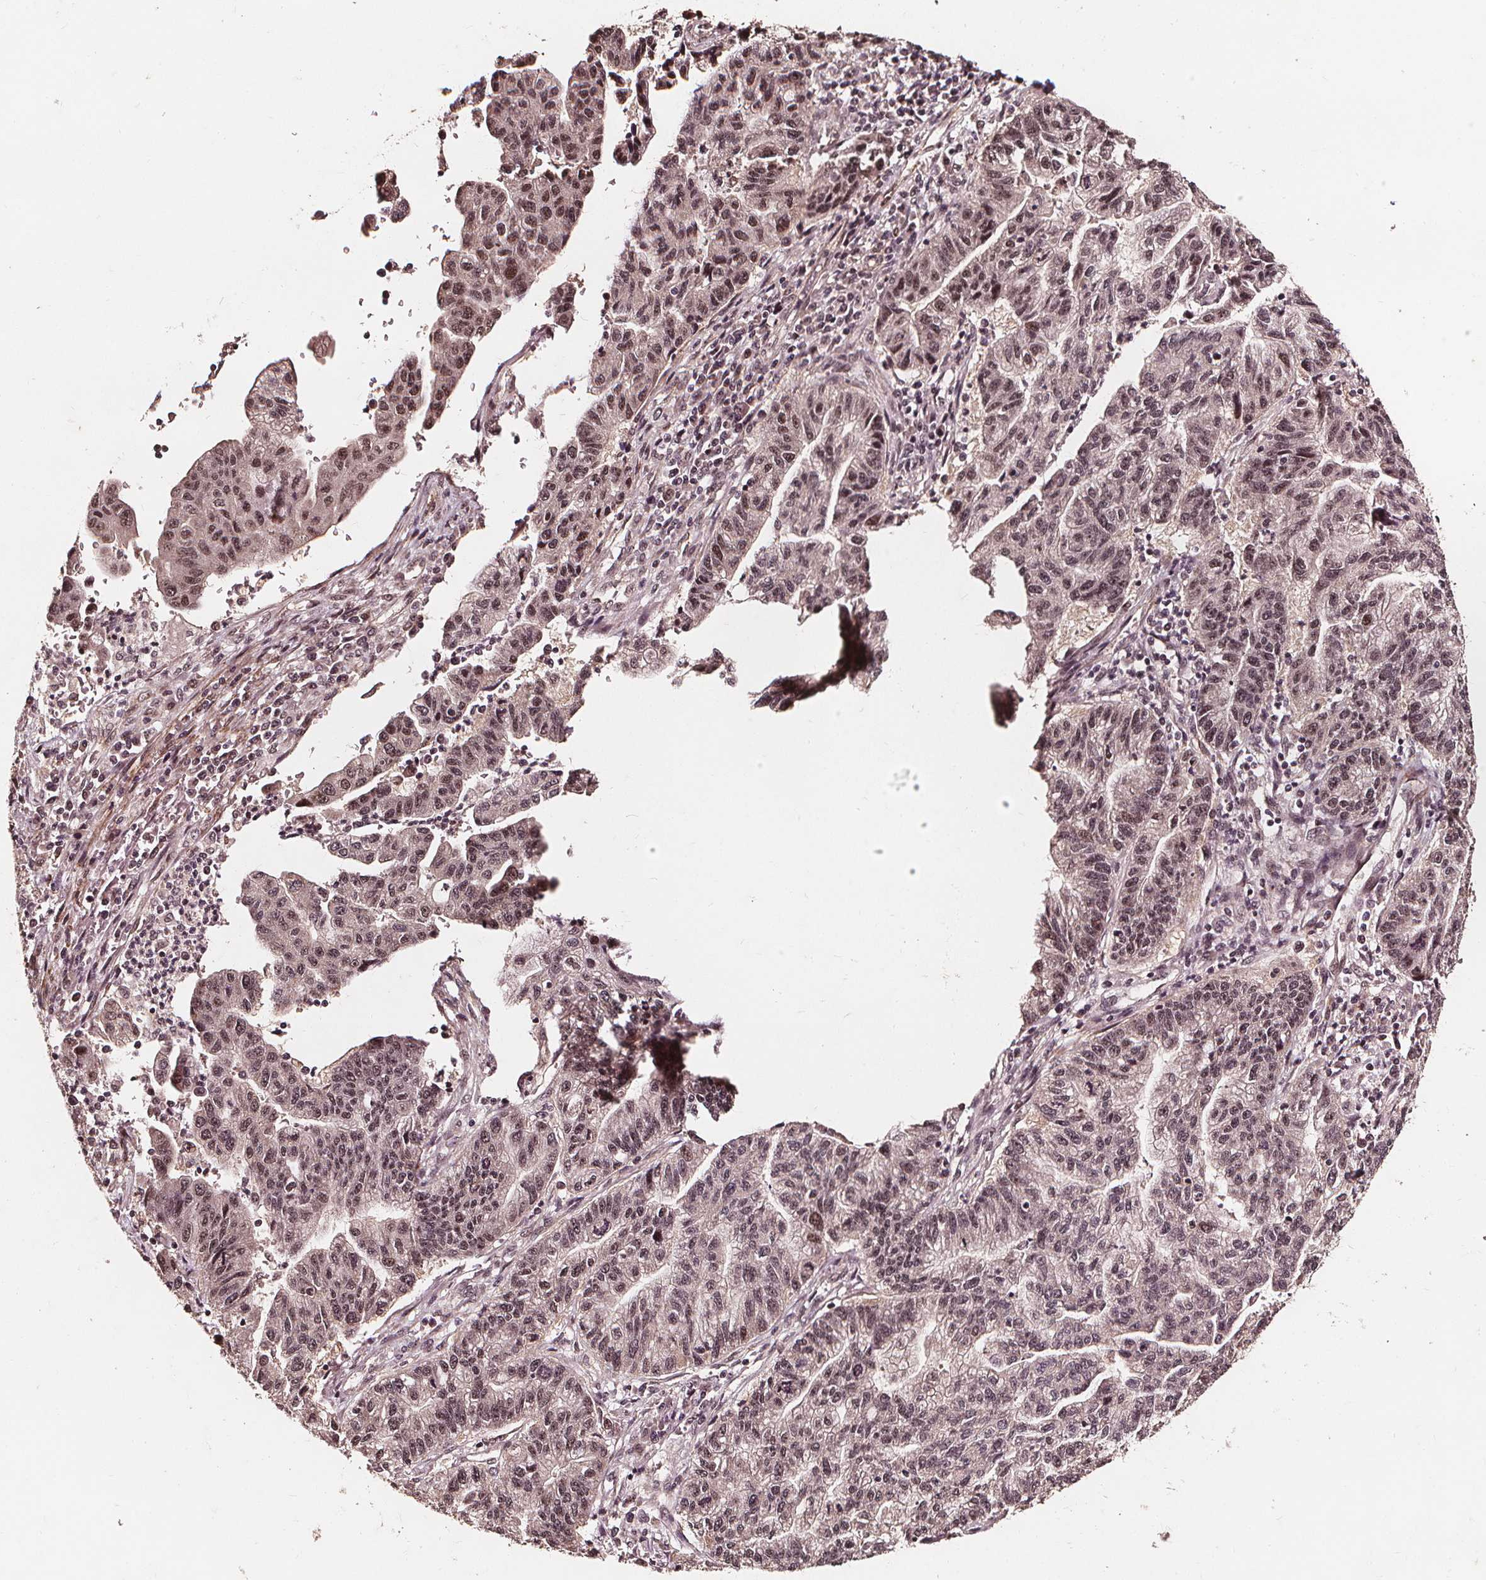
{"staining": {"intensity": "moderate", "quantity": "25%-75%", "location": "nuclear"}, "tissue": "stomach cancer", "cell_type": "Tumor cells", "image_type": "cancer", "snomed": [{"axis": "morphology", "description": "Adenocarcinoma, NOS"}, {"axis": "topography", "description": "Stomach"}], "caption": "Immunohistochemistry (IHC) (DAB) staining of human stomach cancer (adenocarcinoma) demonstrates moderate nuclear protein positivity in about 25%-75% of tumor cells.", "gene": "EXOSC9", "patient": {"sex": "male", "age": 83}}